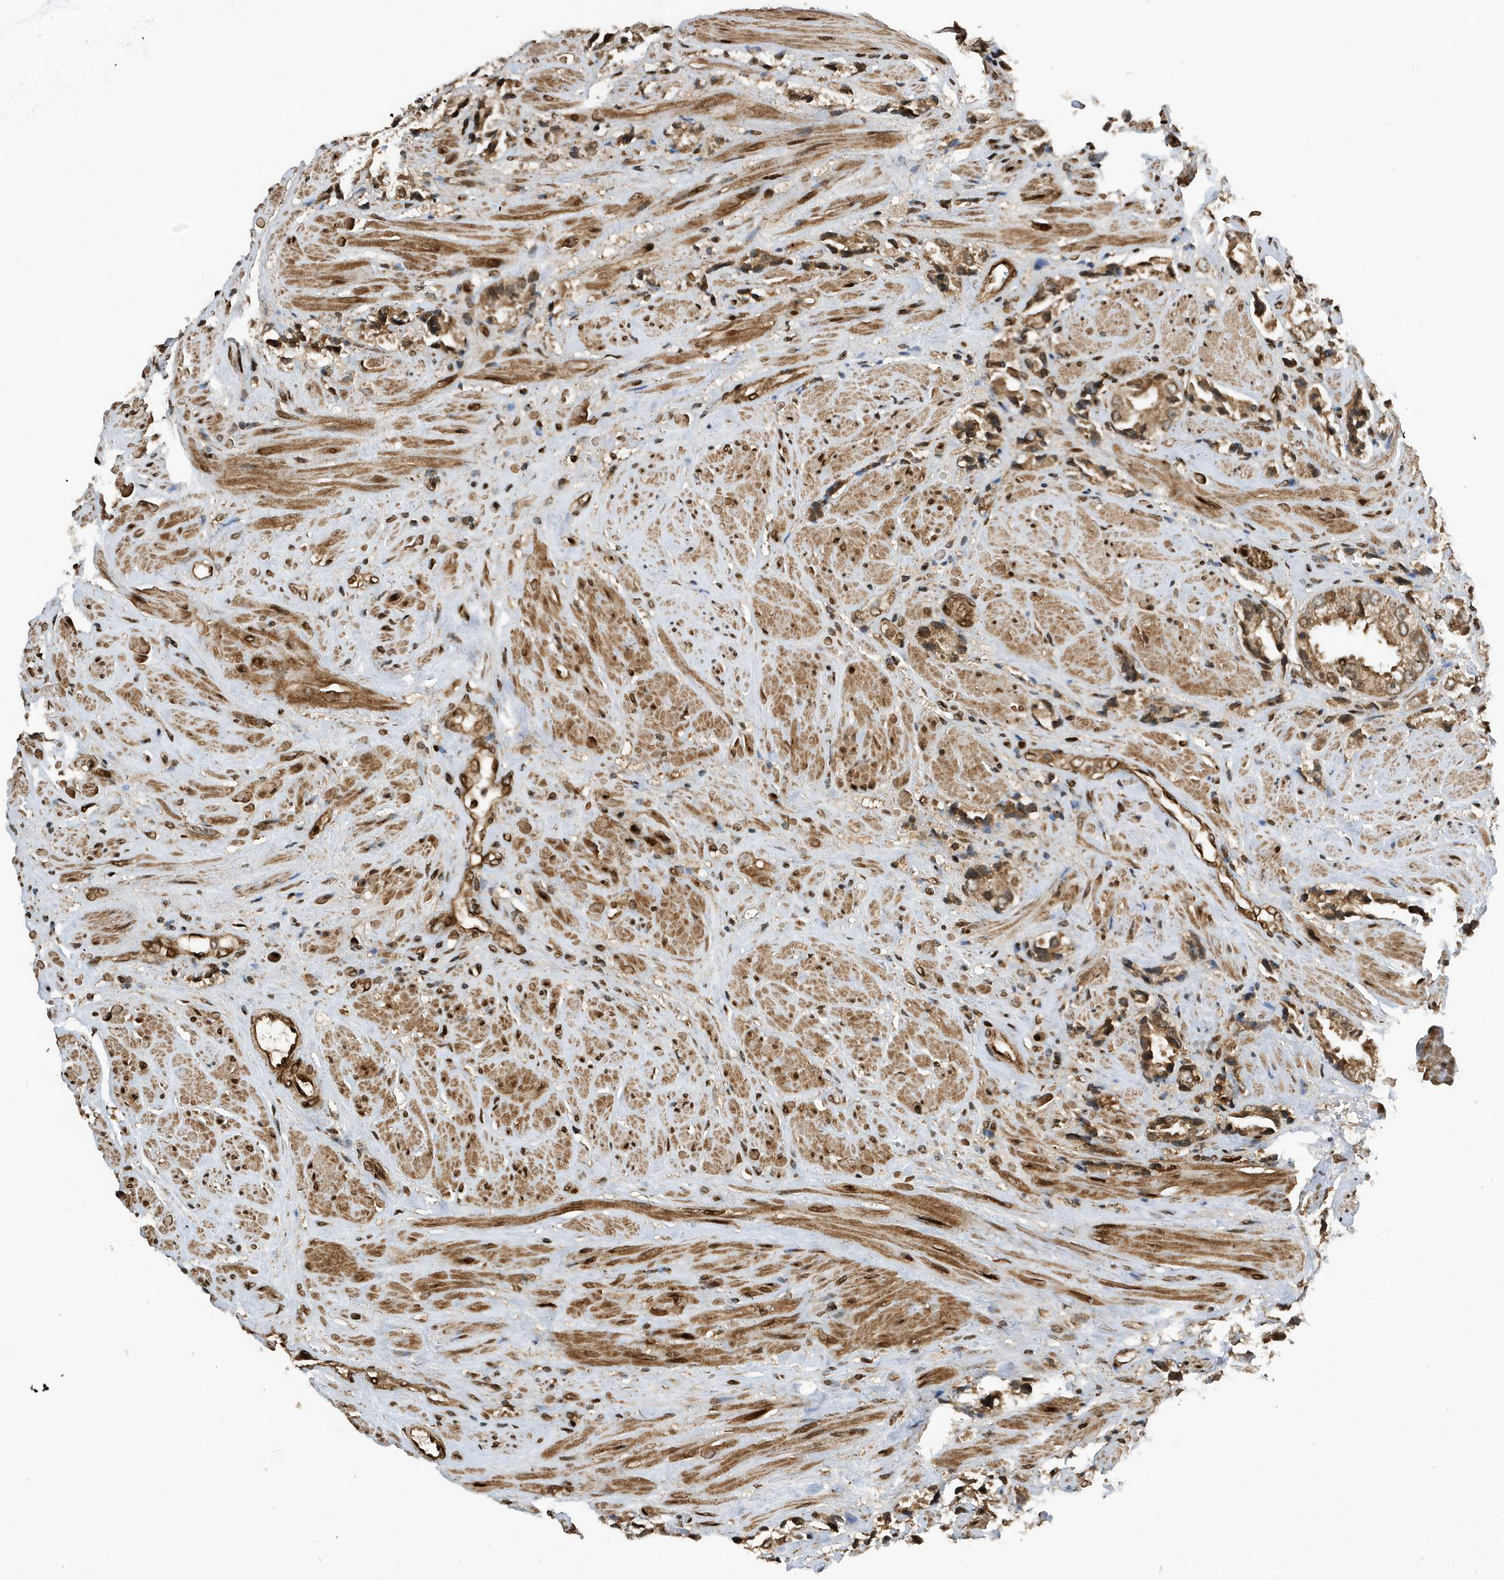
{"staining": {"intensity": "moderate", "quantity": ">75%", "location": "cytoplasmic/membranous"}, "tissue": "prostate cancer", "cell_type": "Tumor cells", "image_type": "cancer", "snomed": [{"axis": "morphology", "description": "Adenocarcinoma, High grade"}, {"axis": "topography", "description": "Prostate"}], "caption": "IHC image of neoplastic tissue: prostate cancer stained using IHC demonstrates medium levels of moderate protein expression localized specifically in the cytoplasmic/membranous of tumor cells, appearing as a cytoplasmic/membranous brown color.", "gene": "DUSP18", "patient": {"sex": "male", "age": 61}}